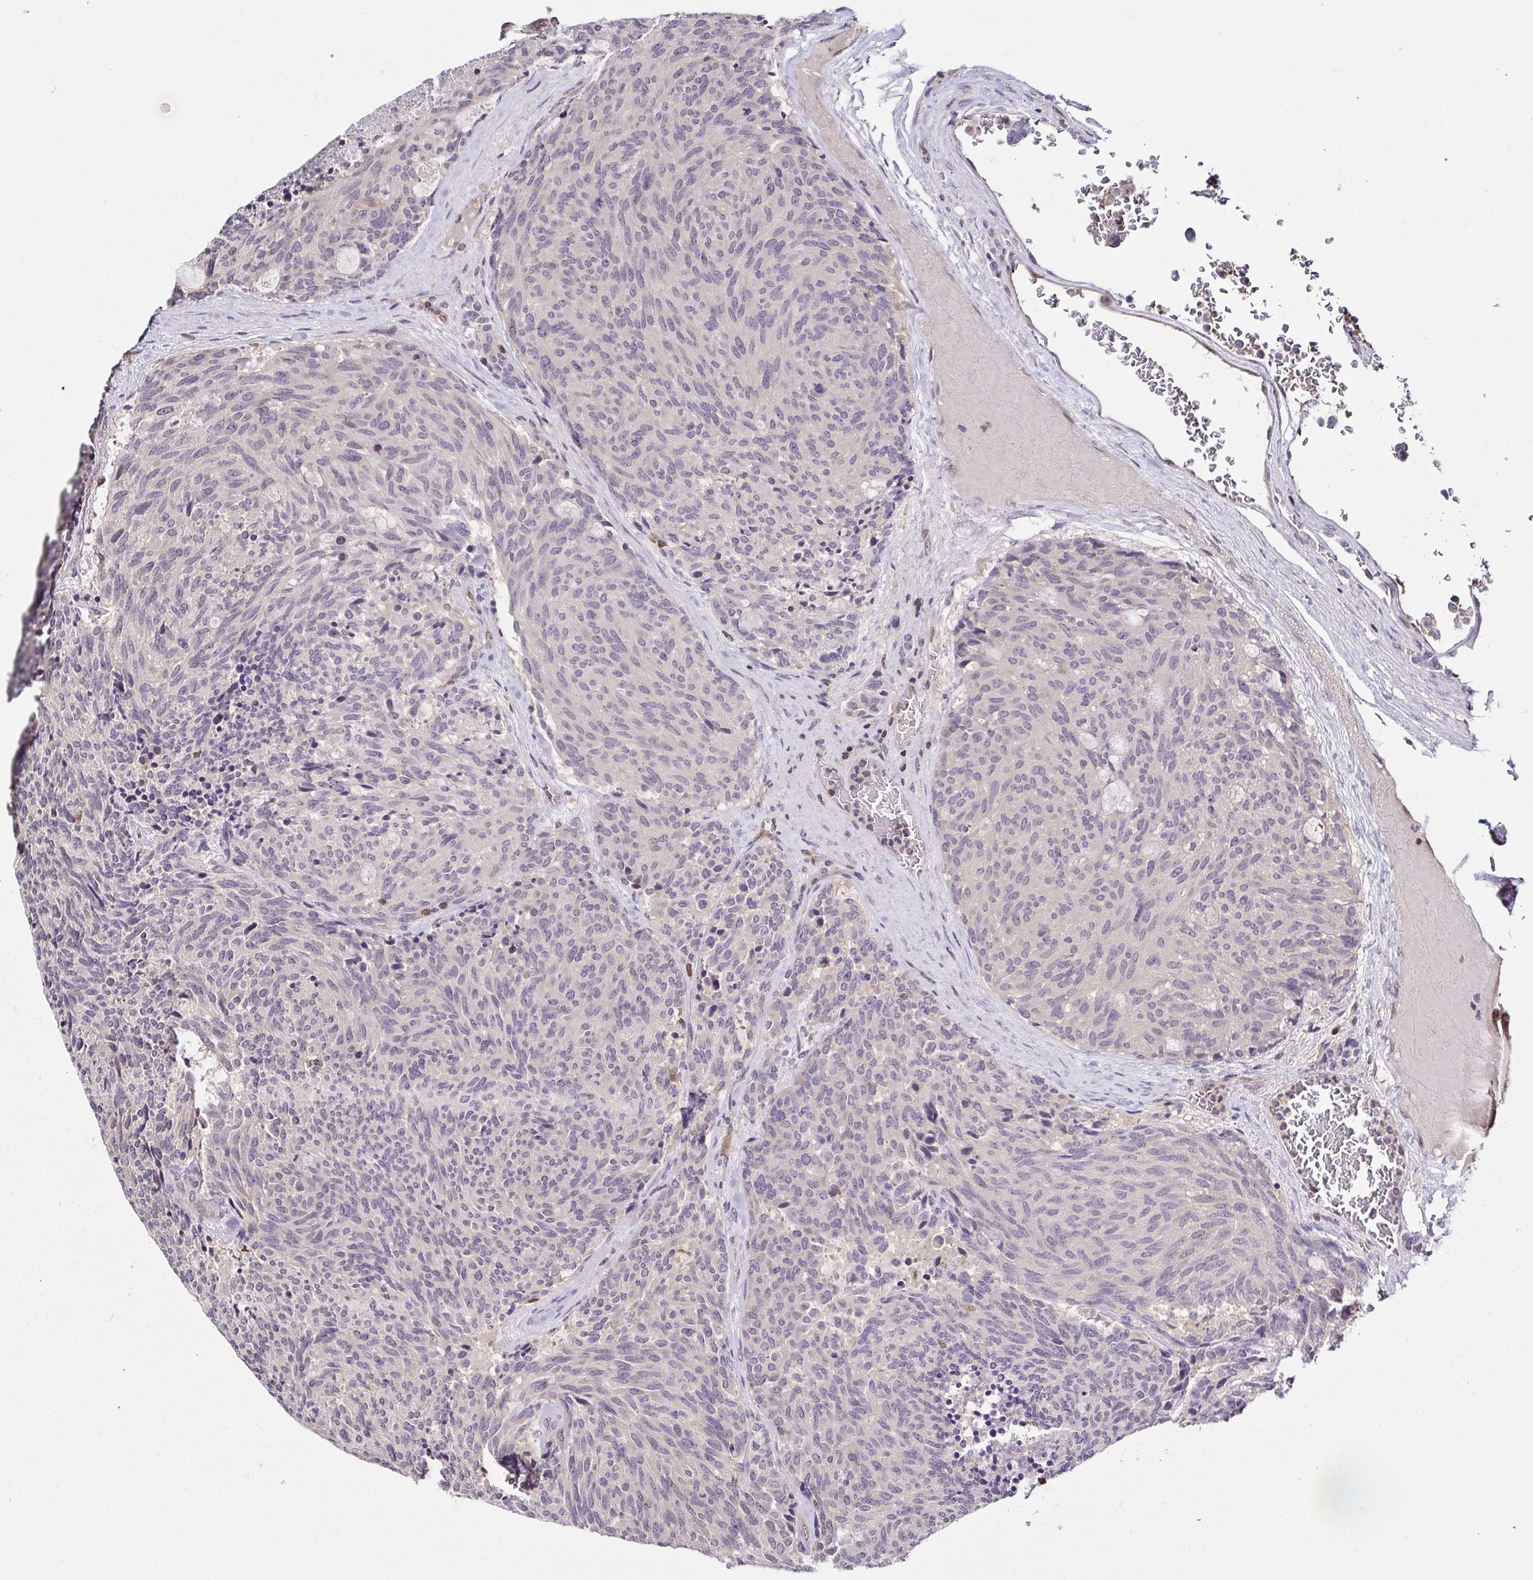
{"staining": {"intensity": "negative", "quantity": "none", "location": "none"}, "tissue": "carcinoid", "cell_type": "Tumor cells", "image_type": "cancer", "snomed": [{"axis": "morphology", "description": "Carcinoid, malignant, NOS"}, {"axis": "topography", "description": "Pancreas"}], "caption": "The immunohistochemistry histopathology image has no significant expression in tumor cells of malignant carcinoid tissue. (DAB immunohistochemistry visualized using brightfield microscopy, high magnification).", "gene": "PSMB9", "patient": {"sex": "female", "age": 54}}